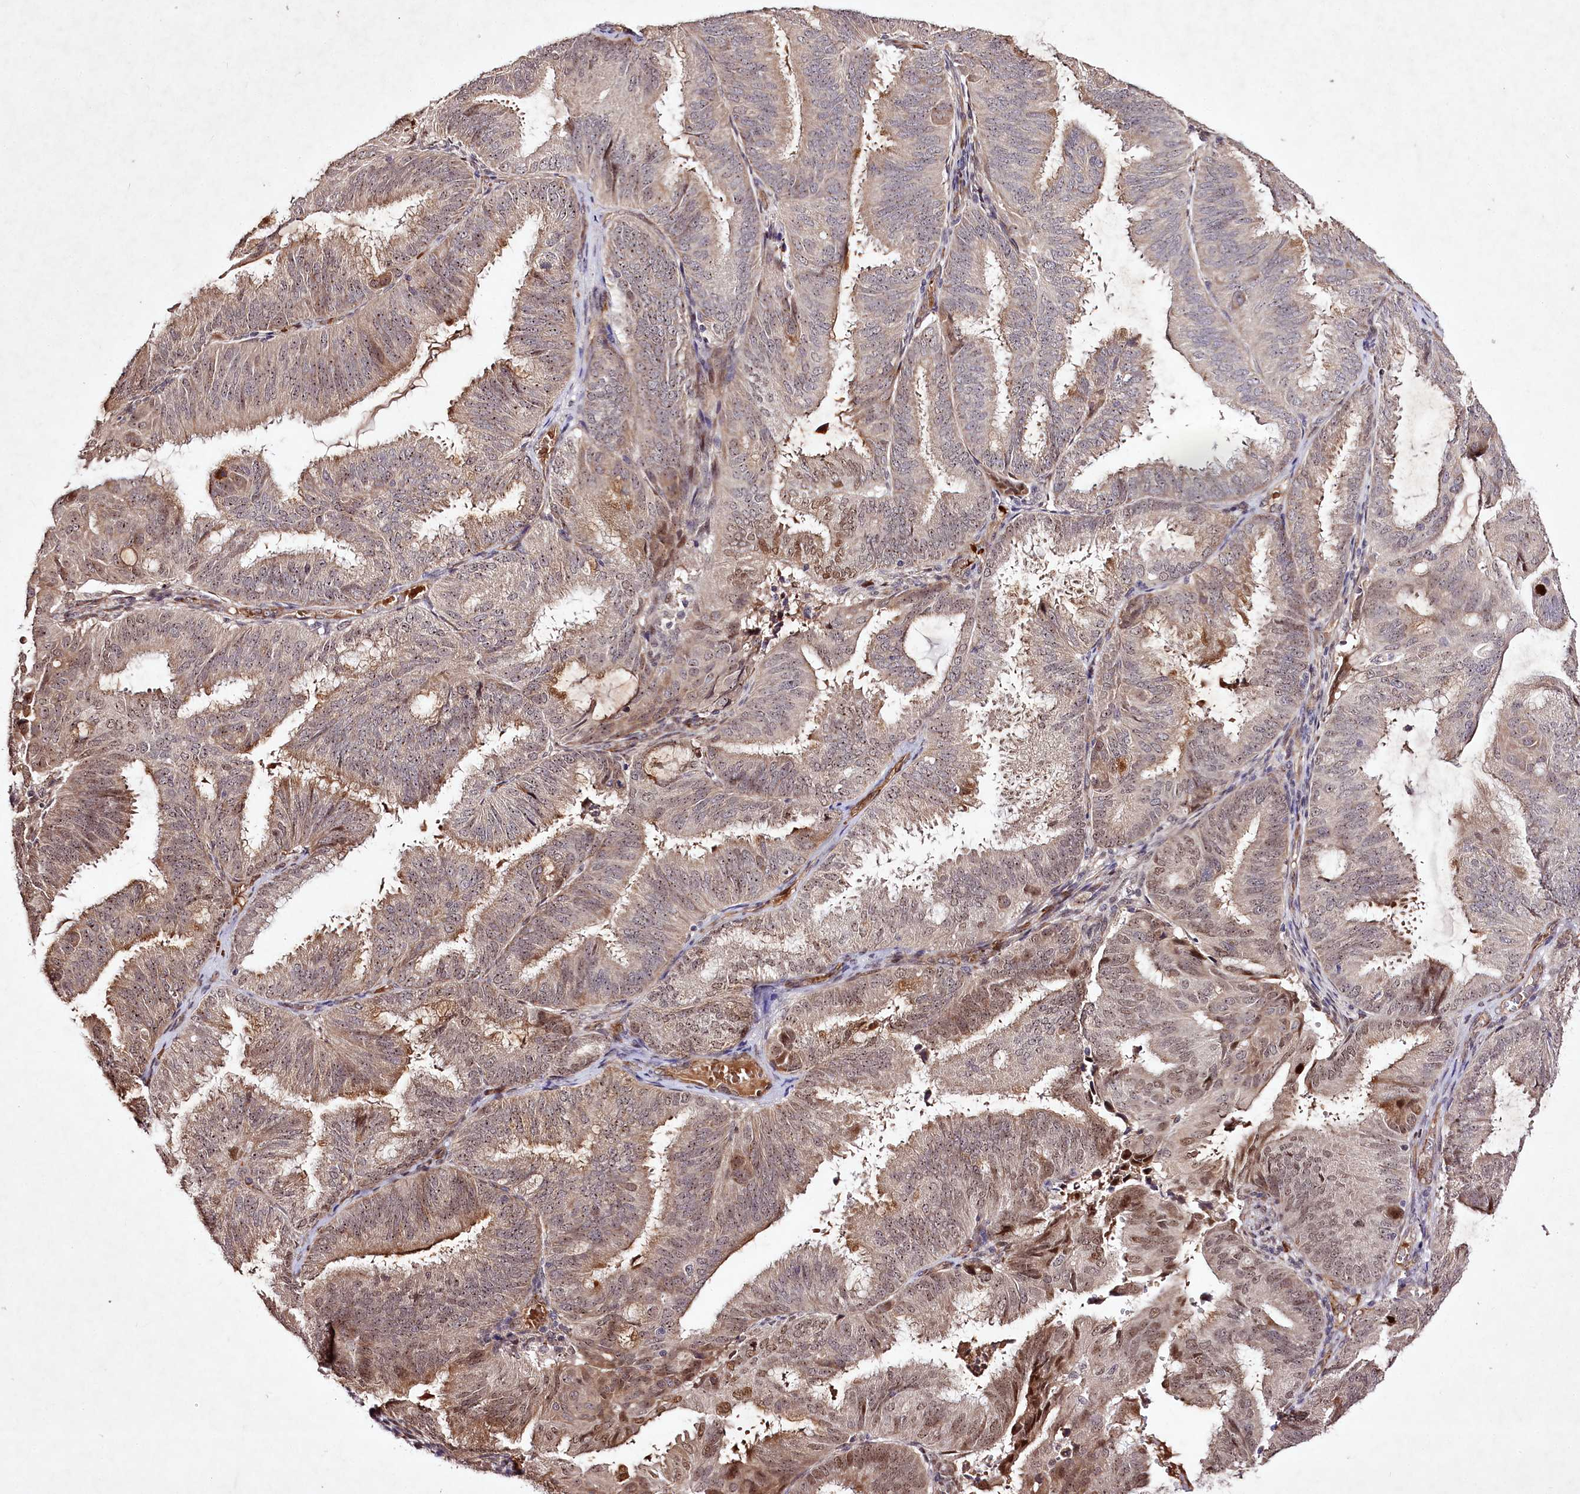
{"staining": {"intensity": "moderate", "quantity": "<25%", "location": "cytoplasmic/membranous,nuclear"}, "tissue": "endometrial cancer", "cell_type": "Tumor cells", "image_type": "cancer", "snomed": [{"axis": "morphology", "description": "Adenocarcinoma, NOS"}, {"axis": "topography", "description": "Endometrium"}], "caption": "Adenocarcinoma (endometrial) was stained to show a protein in brown. There is low levels of moderate cytoplasmic/membranous and nuclear expression in about <25% of tumor cells.", "gene": "DMP1", "patient": {"sex": "female", "age": 49}}